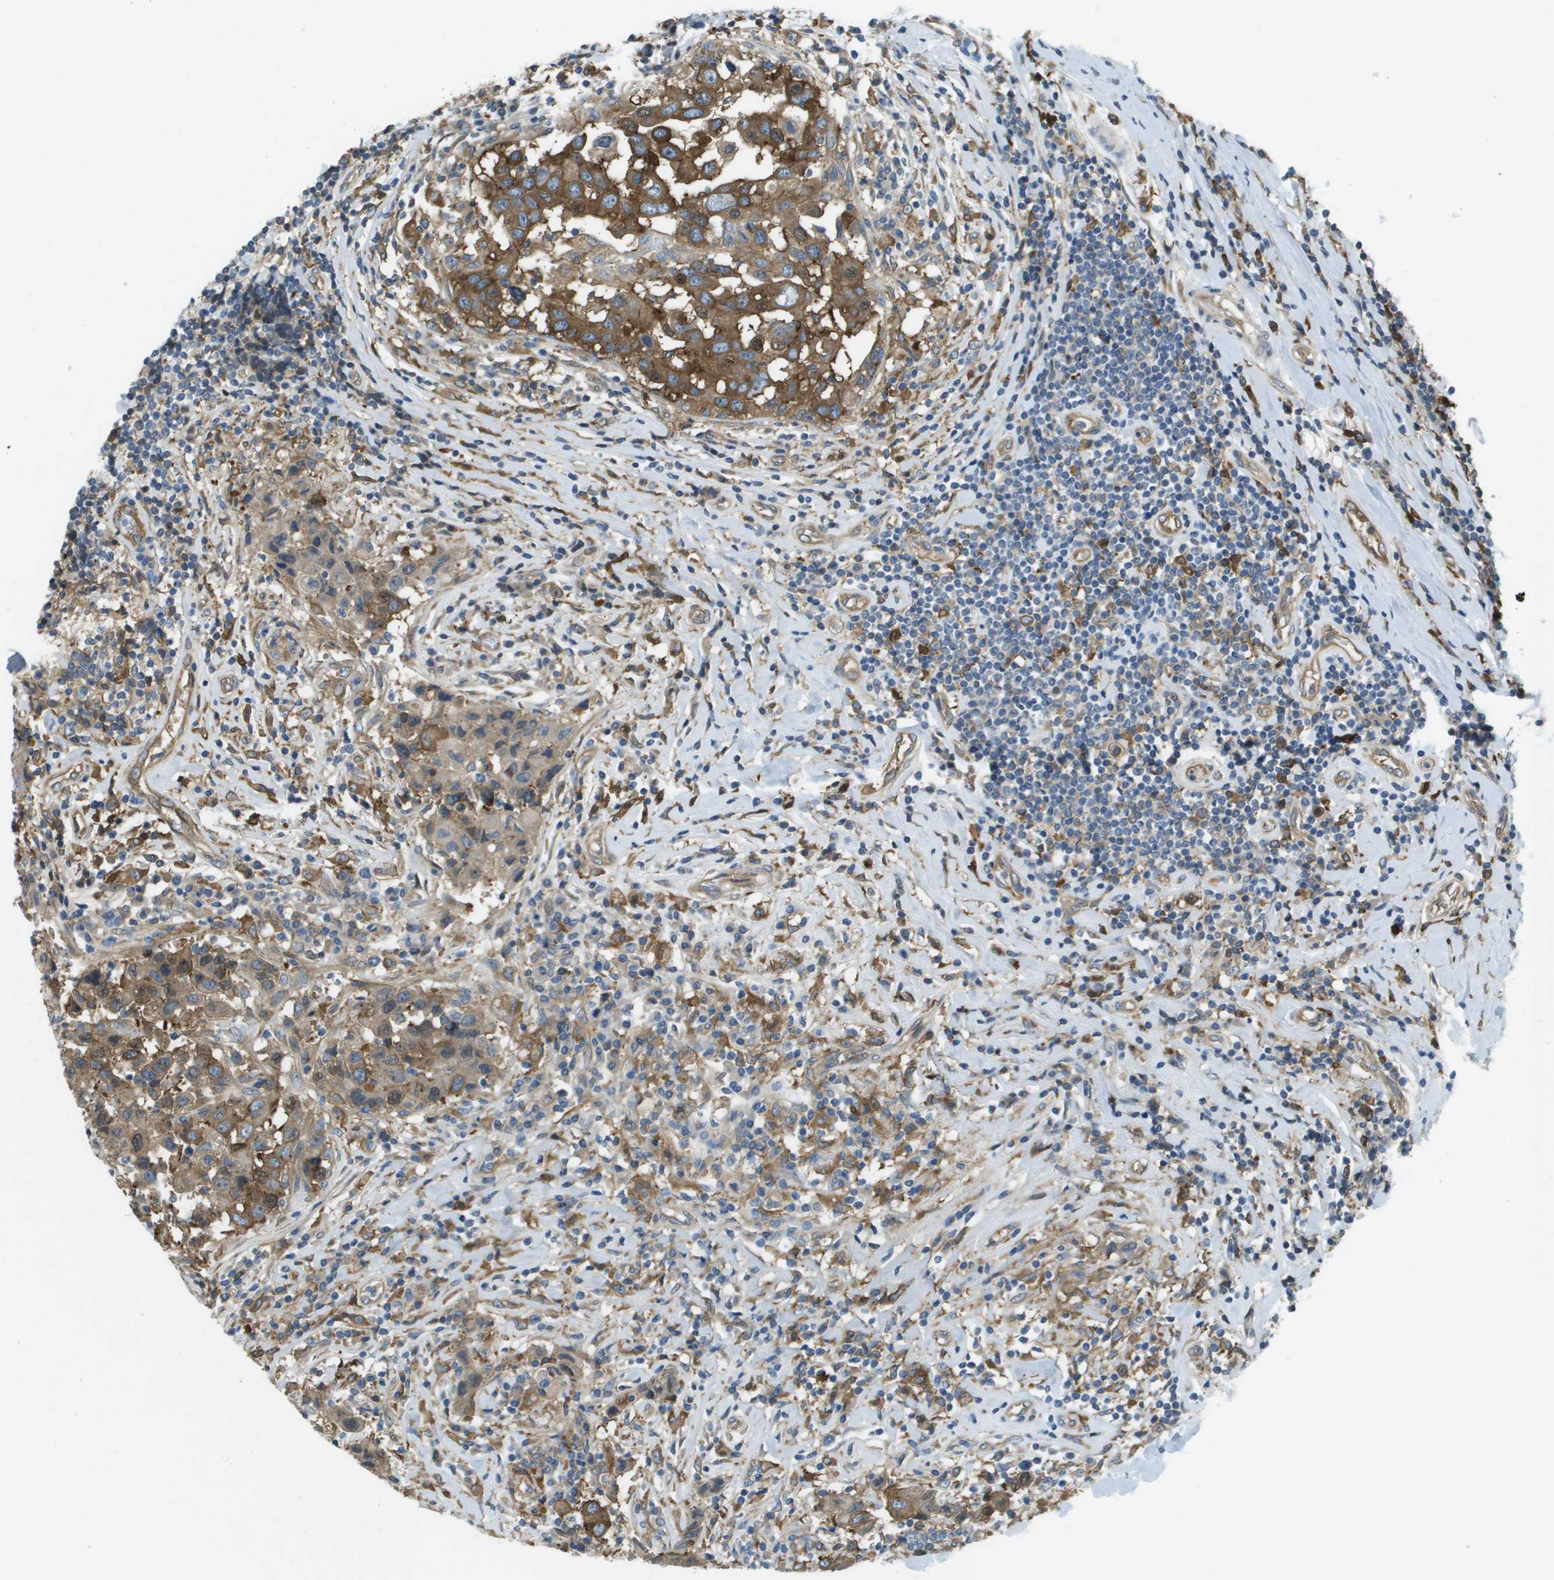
{"staining": {"intensity": "moderate", "quantity": ">75%", "location": "cytoplasmic/membranous"}, "tissue": "breast cancer", "cell_type": "Tumor cells", "image_type": "cancer", "snomed": [{"axis": "morphology", "description": "Duct carcinoma"}, {"axis": "topography", "description": "Breast"}], "caption": "The histopathology image demonstrates staining of breast invasive ductal carcinoma, revealing moderate cytoplasmic/membranous protein expression (brown color) within tumor cells.", "gene": "CORO1B", "patient": {"sex": "female", "age": 27}}